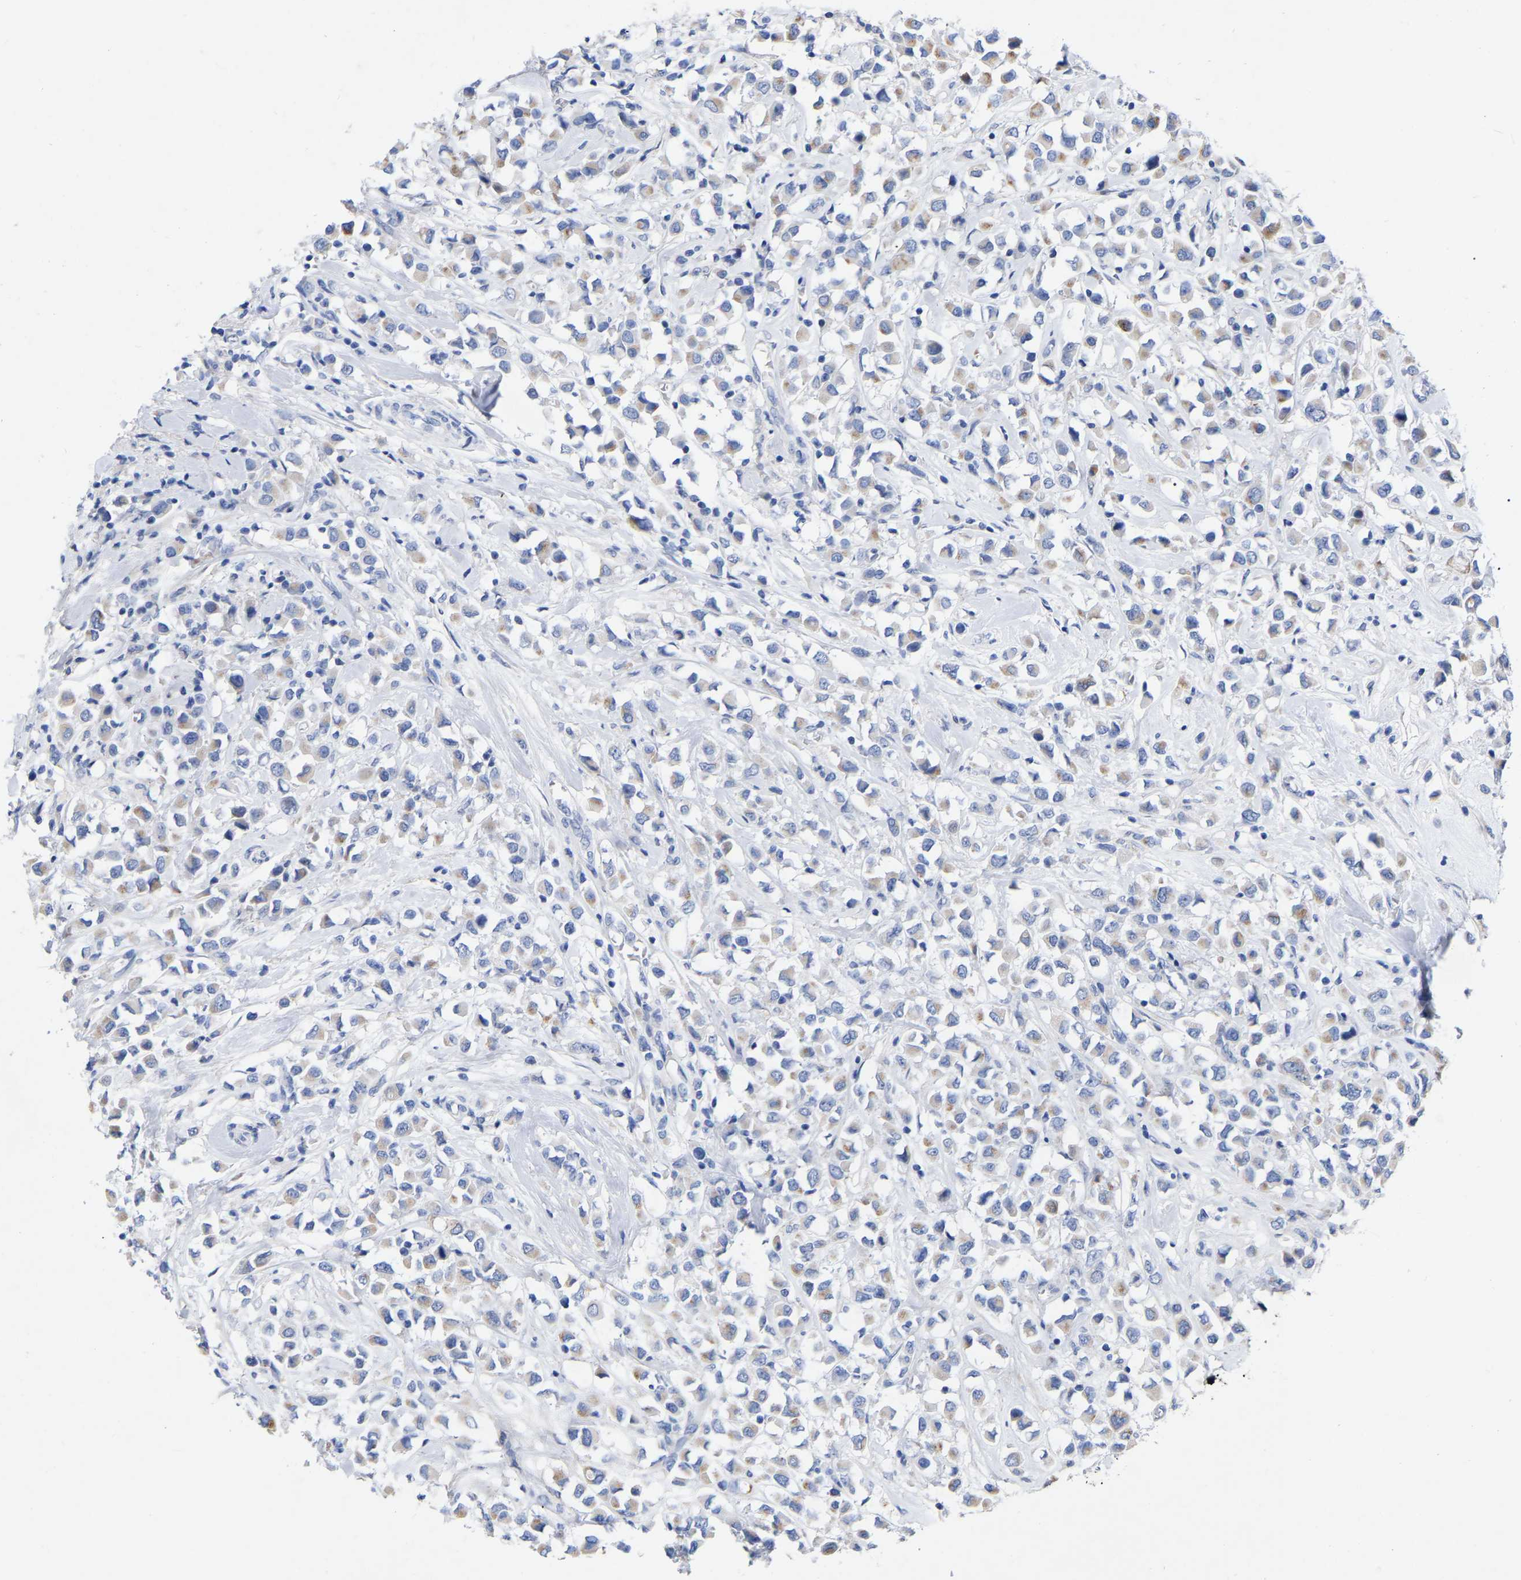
{"staining": {"intensity": "weak", "quantity": "25%-75%", "location": "cytoplasmic/membranous"}, "tissue": "breast cancer", "cell_type": "Tumor cells", "image_type": "cancer", "snomed": [{"axis": "morphology", "description": "Duct carcinoma"}, {"axis": "topography", "description": "Breast"}], "caption": "Breast cancer tissue demonstrates weak cytoplasmic/membranous expression in about 25%-75% of tumor cells The protein is shown in brown color, while the nuclei are stained blue.", "gene": "STRIP2", "patient": {"sex": "female", "age": 61}}